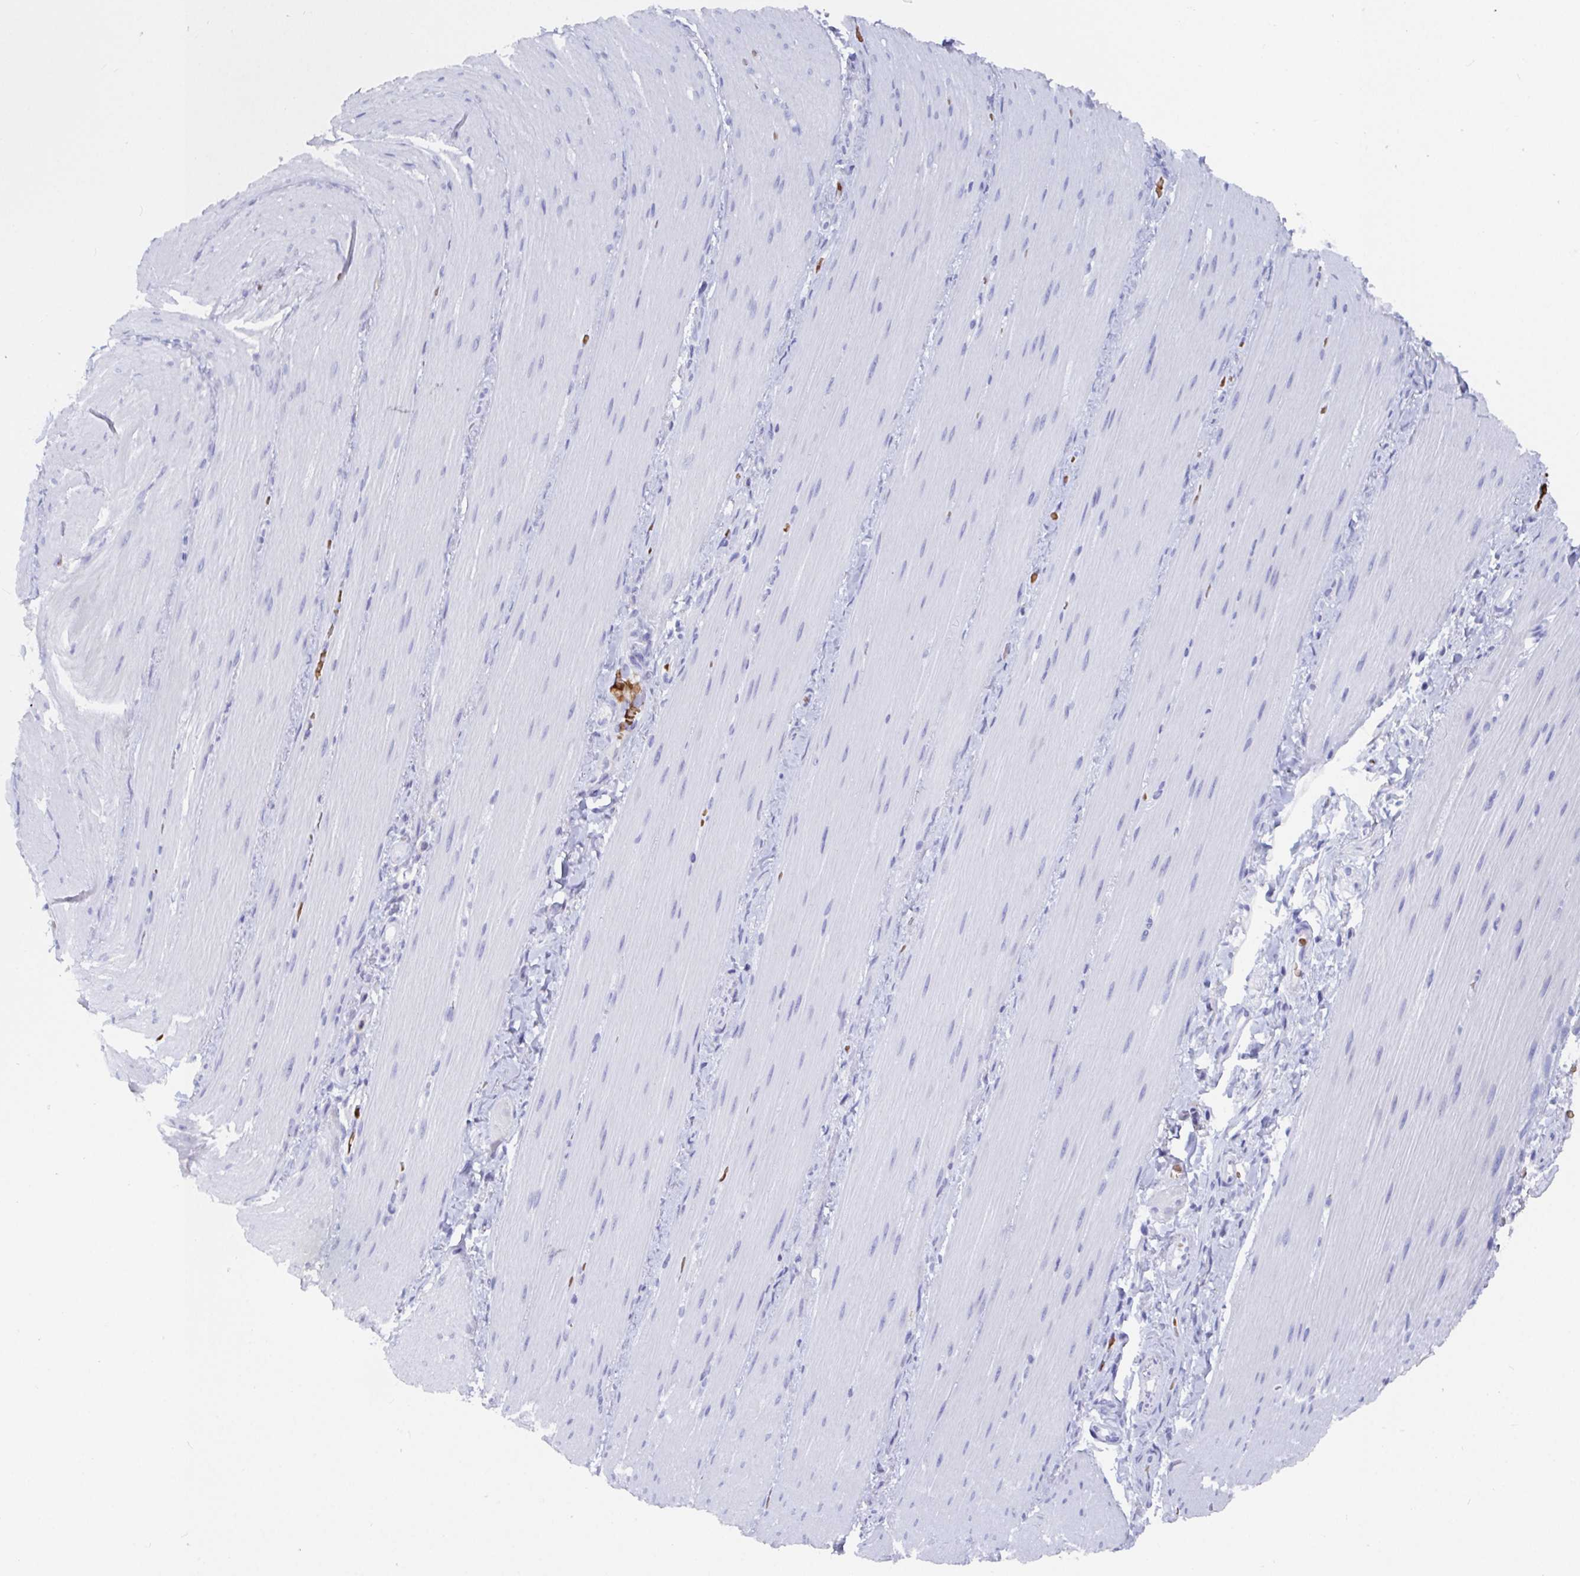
{"staining": {"intensity": "negative", "quantity": "none", "location": "none"}, "tissue": "smooth muscle", "cell_type": "Smooth muscle cells", "image_type": "normal", "snomed": [{"axis": "morphology", "description": "Normal tissue, NOS"}, {"axis": "topography", "description": "Smooth muscle"}, {"axis": "topography", "description": "Colon"}], "caption": "This is an immunohistochemistry photomicrograph of normal smooth muscle. There is no positivity in smooth muscle cells.", "gene": "CLDN8", "patient": {"sex": "male", "age": 73}}